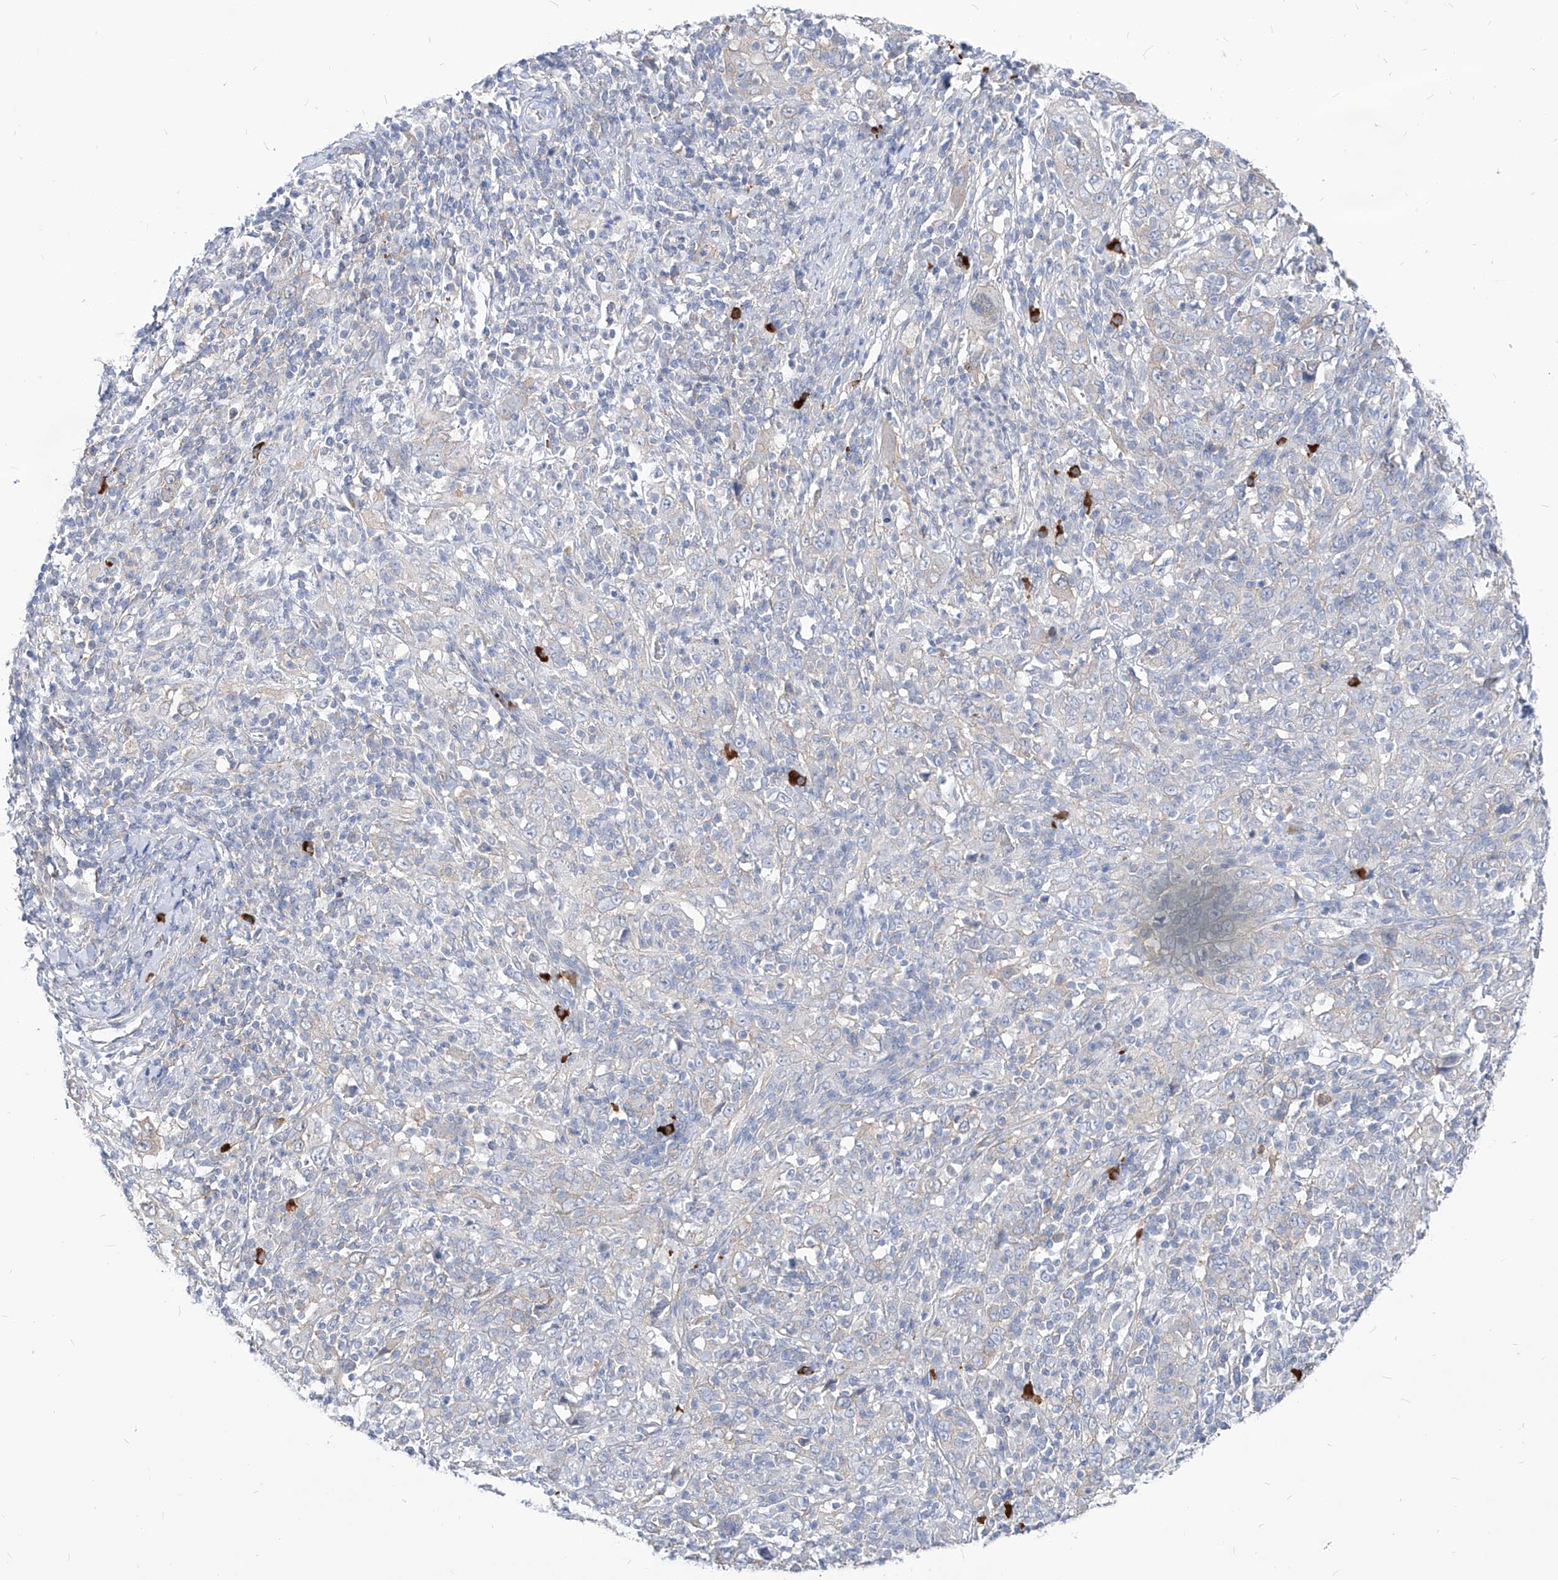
{"staining": {"intensity": "negative", "quantity": "none", "location": "none"}, "tissue": "cervical cancer", "cell_type": "Tumor cells", "image_type": "cancer", "snomed": [{"axis": "morphology", "description": "Squamous cell carcinoma, NOS"}, {"axis": "topography", "description": "Cervix"}], "caption": "This histopathology image is of cervical squamous cell carcinoma stained with IHC to label a protein in brown with the nuclei are counter-stained blue. There is no expression in tumor cells.", "gene": "AKAP10", "patient": {"sex": "female", "age": 46}}